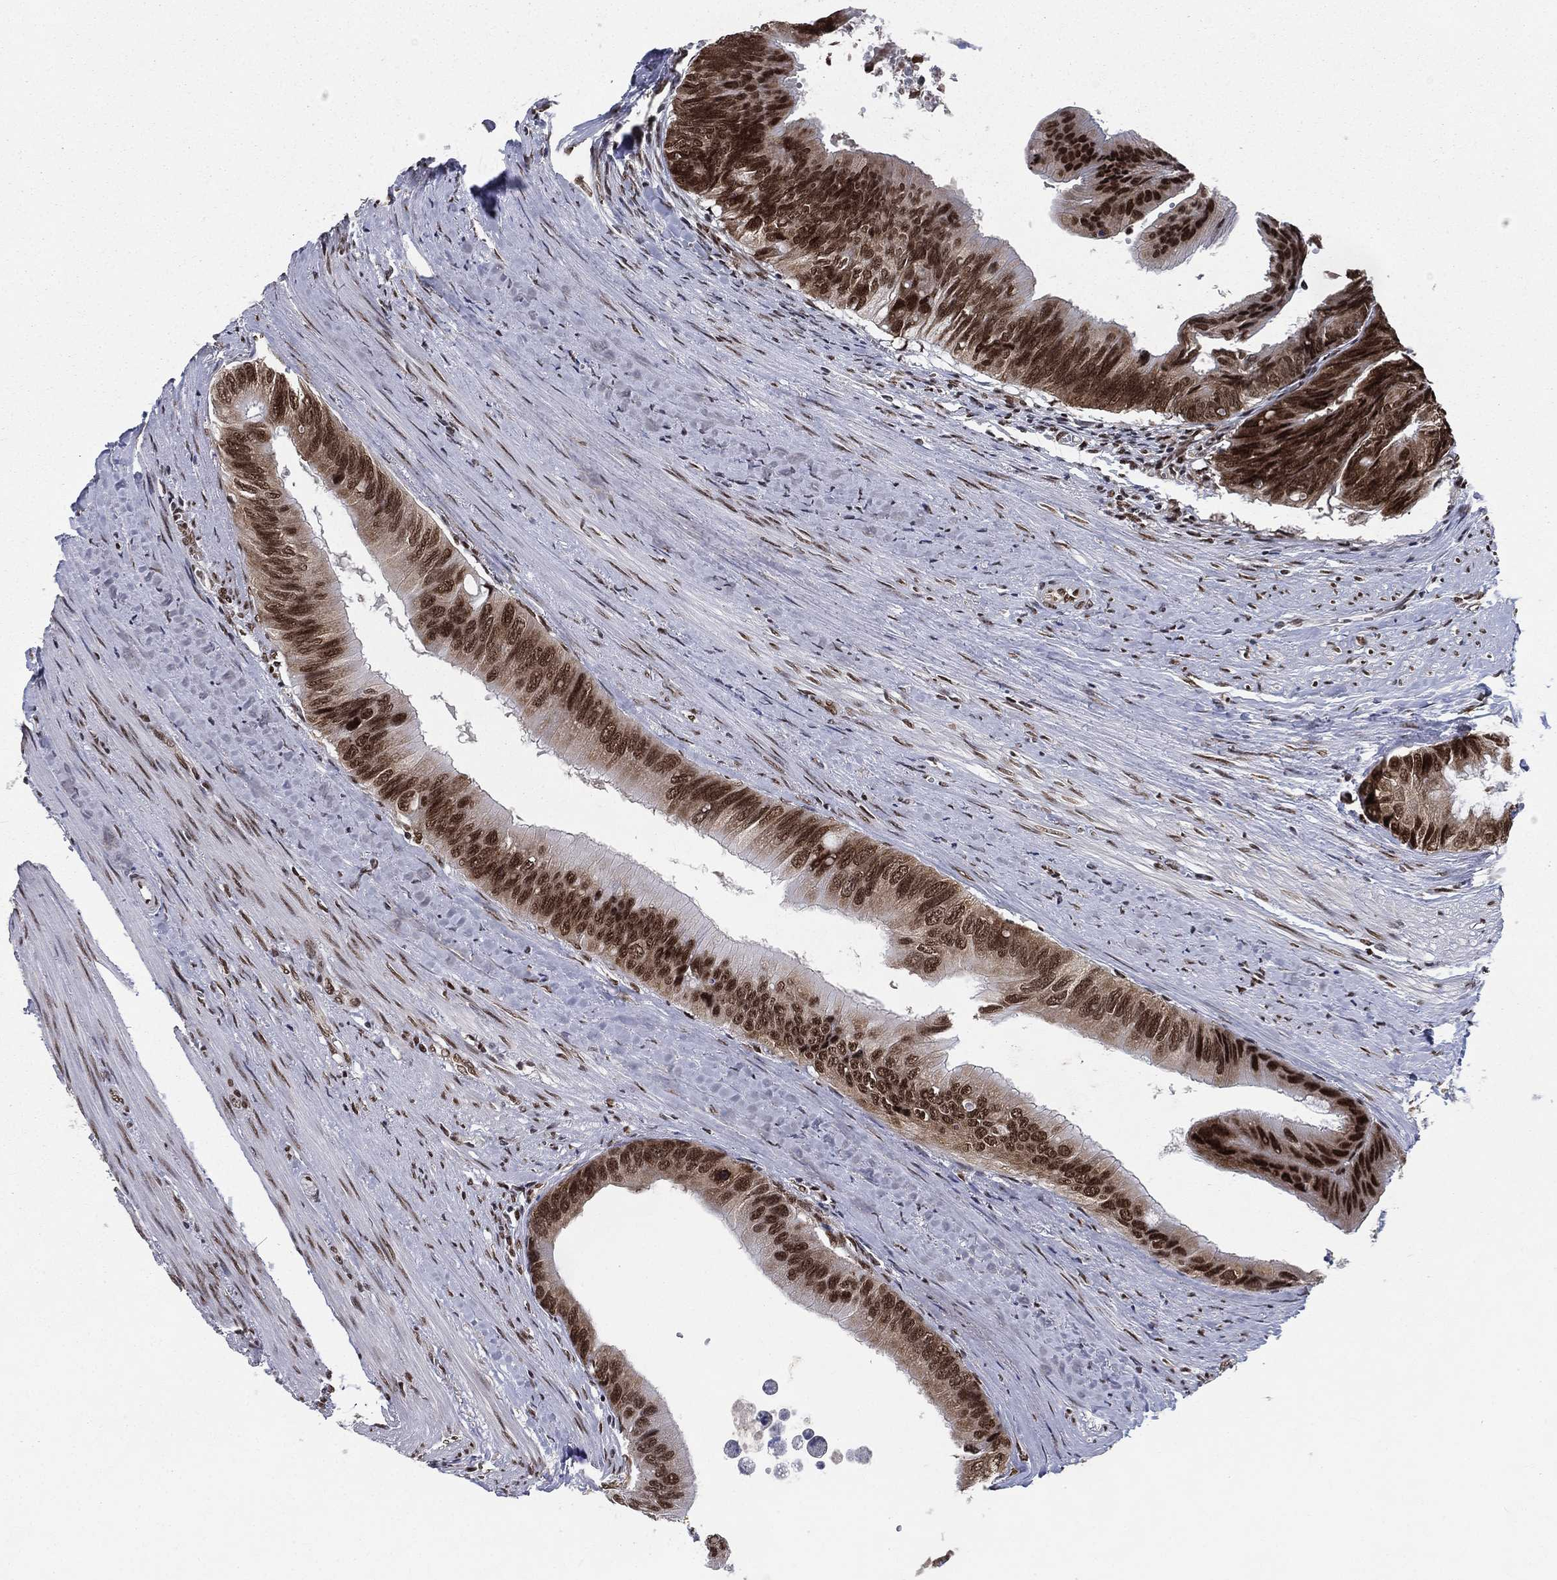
{"staining": {"intensity": "strong", "quantity": ">75%", "location": "cytoplasmic/membranous,nuclear"}, "tissue": "colorectal cancer", "cell_type": "Tumor cells", "image_type": "cancer", "snomed": [{"axis": "morphology", "description": "Normal tissue, NOS"}, {"axis": "morphology", "description": "Adenocarcinoma, NOS"}, {"axis": "topography", "description": "Colon"}], "caption": "Immunohistochemistry (IHC) (DAB) staining of human adenocarcinoma (colorectal) reveals strong cytoplasmic/membranous and nuclear protein expression in approximately >75% of tumor cells.", "gene": "FUBP3", "patient": {"sex": "male", "age": 65}}